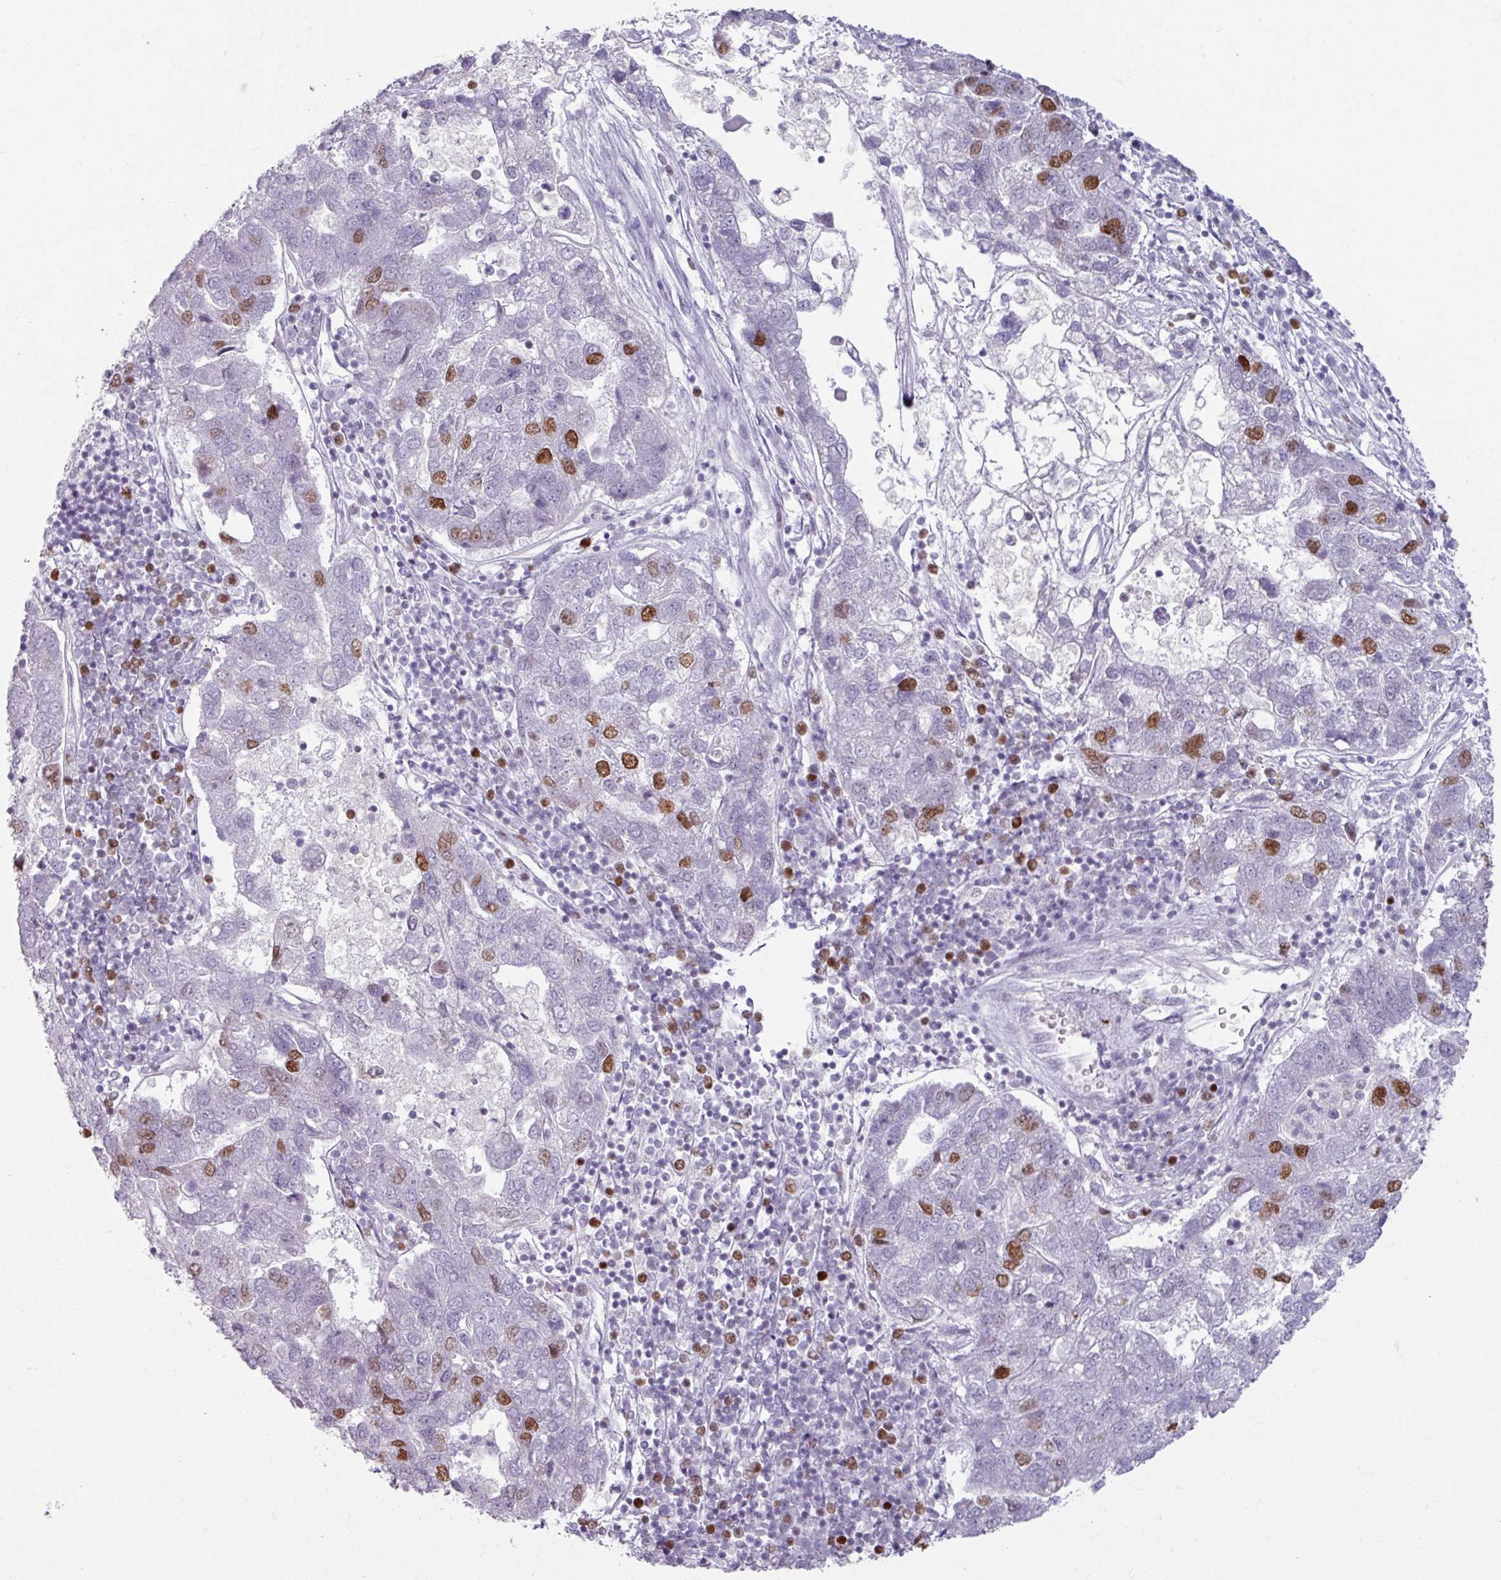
{"staining": {"intensity": "moderate", "quantity": "<25%", "location": "nuclear"}, "tissue": "pancreatic cancer", "cell_type": "Tumor cells", "image_type": "cancer", "snomed": [{"axis": "morphology", "description": "Adenocarcinoma, NOS"}, {"axis": "topography", "description": "Pancreas"}], "caption": "Immunohistochemistry (IHC) photomicrograph of neoplastic tissue: human pancreatic cancer stained using immunohistochemistry shows low levels of moderate protein expression localized specifically in the nuclear of tumor cells, appearing as a nuclear brown color.", "gene": "ATAD2", "patient": {"sex": "female", "age": 61}}